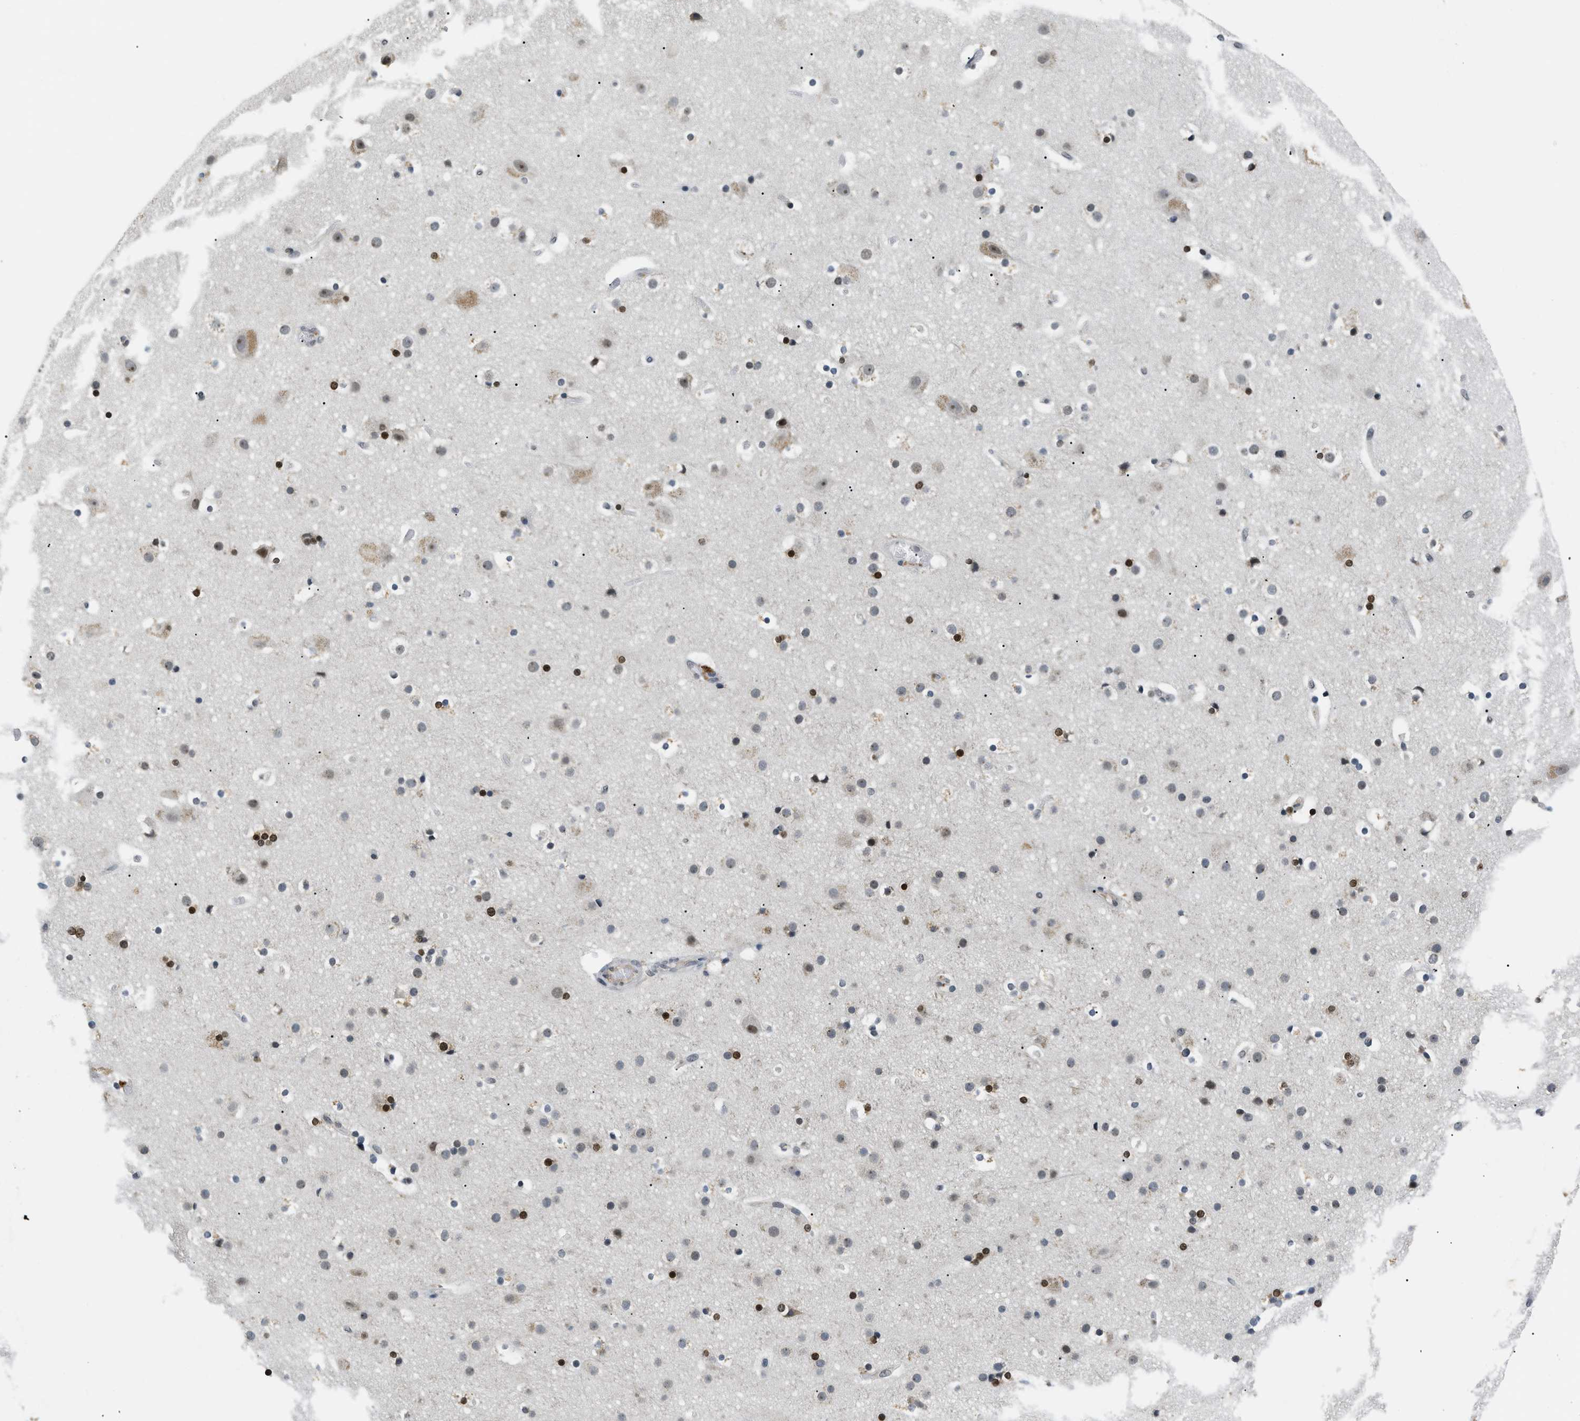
{"staining": {"intensity": "negative", "quantity": "none", "location": "none"}, "tissue": "cerebral cortex", "cell_type": "Endothelial cells", "image_type": "normal", "snomed": [{"axis": "morphology", "description": "Normal tissue, NOS"}, {"axis": "topography", "description": "Cerebral cortex"}], "caption": "Endothelial cells show no significant protein positivity in benign cerebral cortex. (DAB immunohistochemistry (IHC) visualized using brightfield microscopy, high magnification).", "gene": "MZF1", "patient": {"sex": "male", "age": 57}}